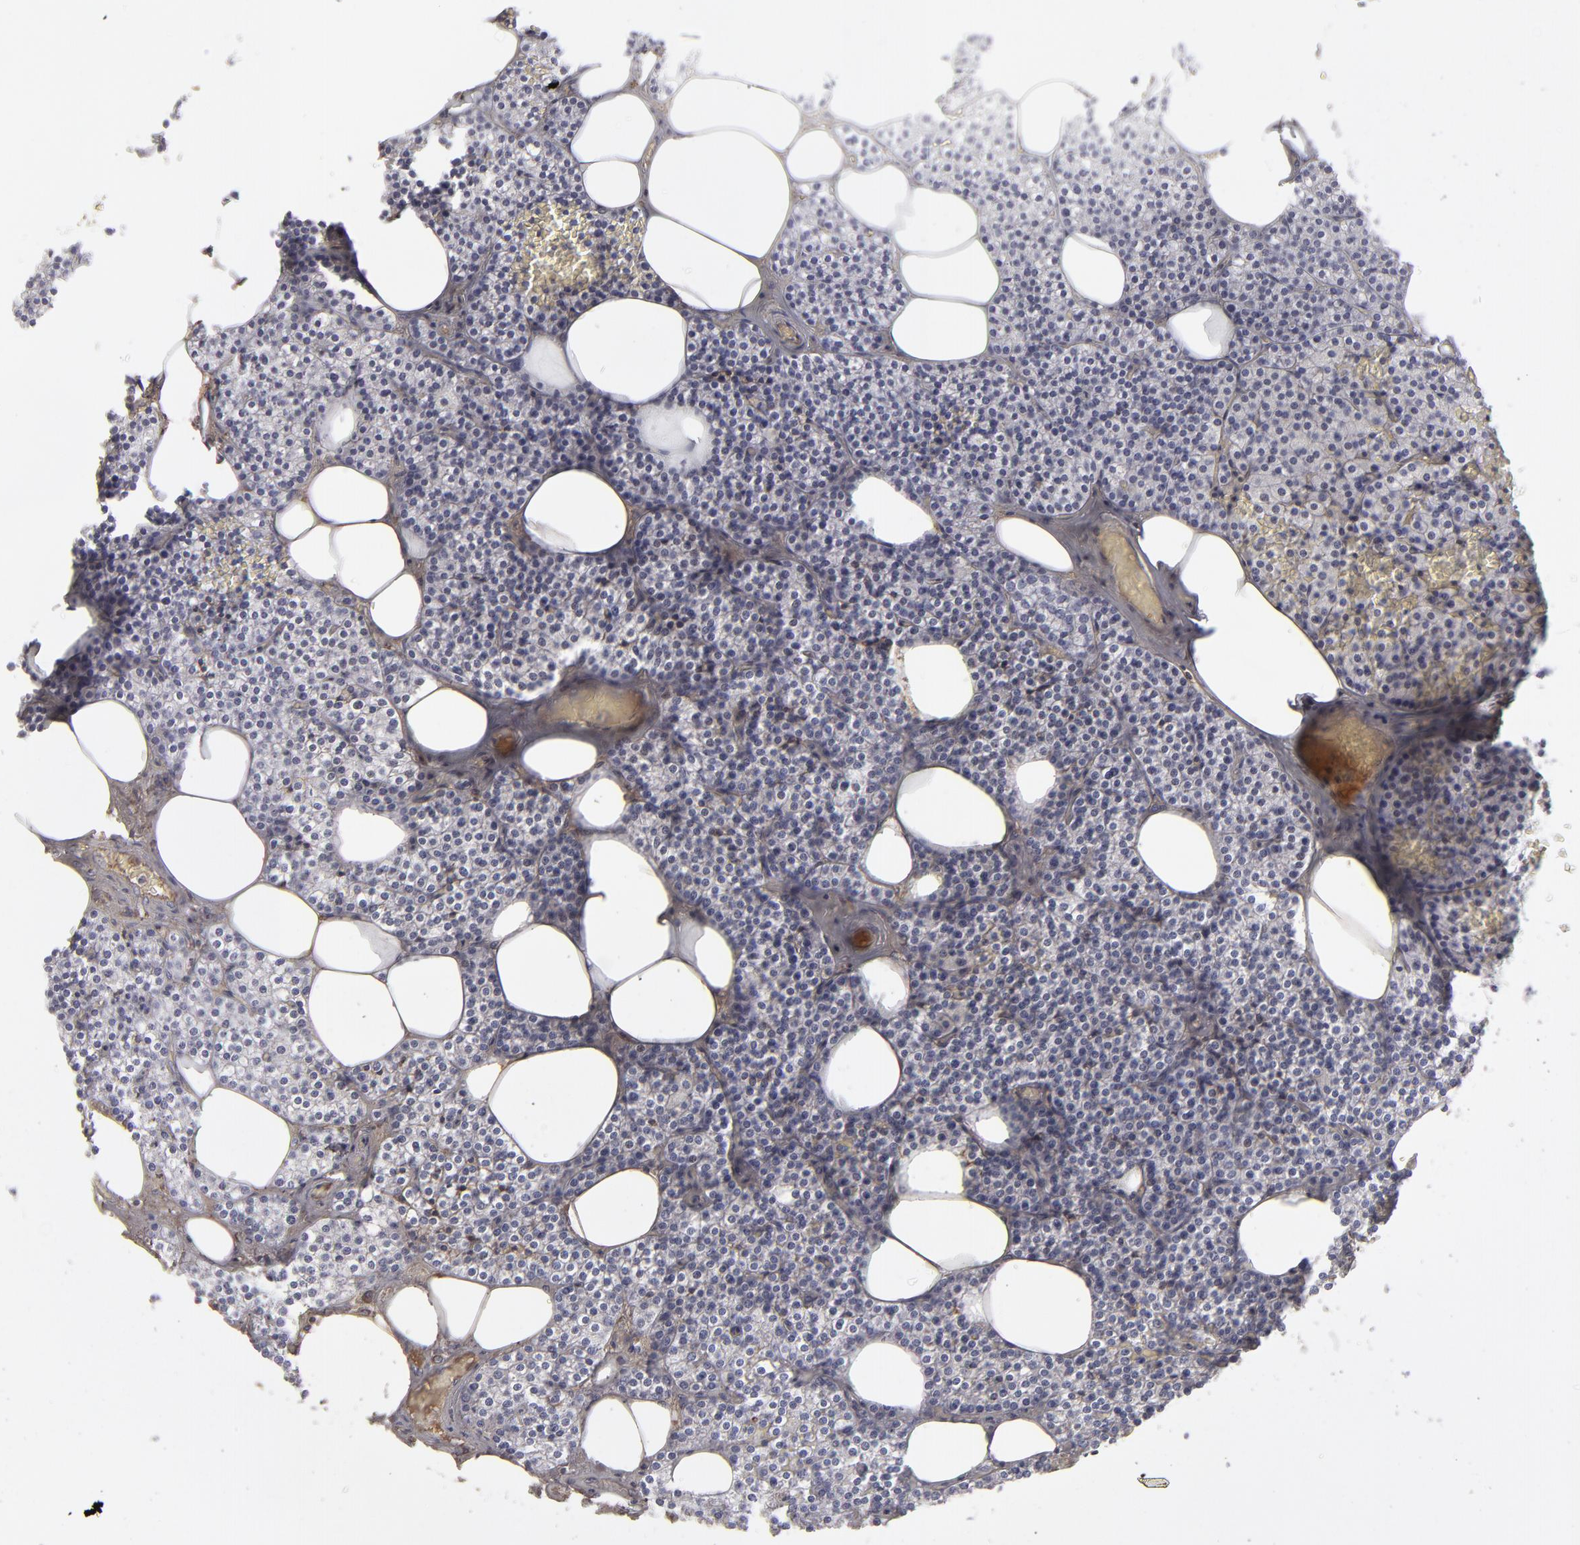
{"staining": {"intensity": "negative", "quantity": "none", "location": "none"}, "tissue": "parathyroid gland", "cell_type": "Glandular cells", "image_type": "normal", "snomed": [{"axis": "morphology", "description": "Normal tissue, NOS"}, {"axis": "topography", "description": "Parathyroid gland"}], "caption": "Immunohistochemistry image of benign human parathyroid gland stained for a protein (brown), which shows no positivity in glandular cells.", "gene": "ABCC4", "patient": {"sex": "male", "age": 51}}